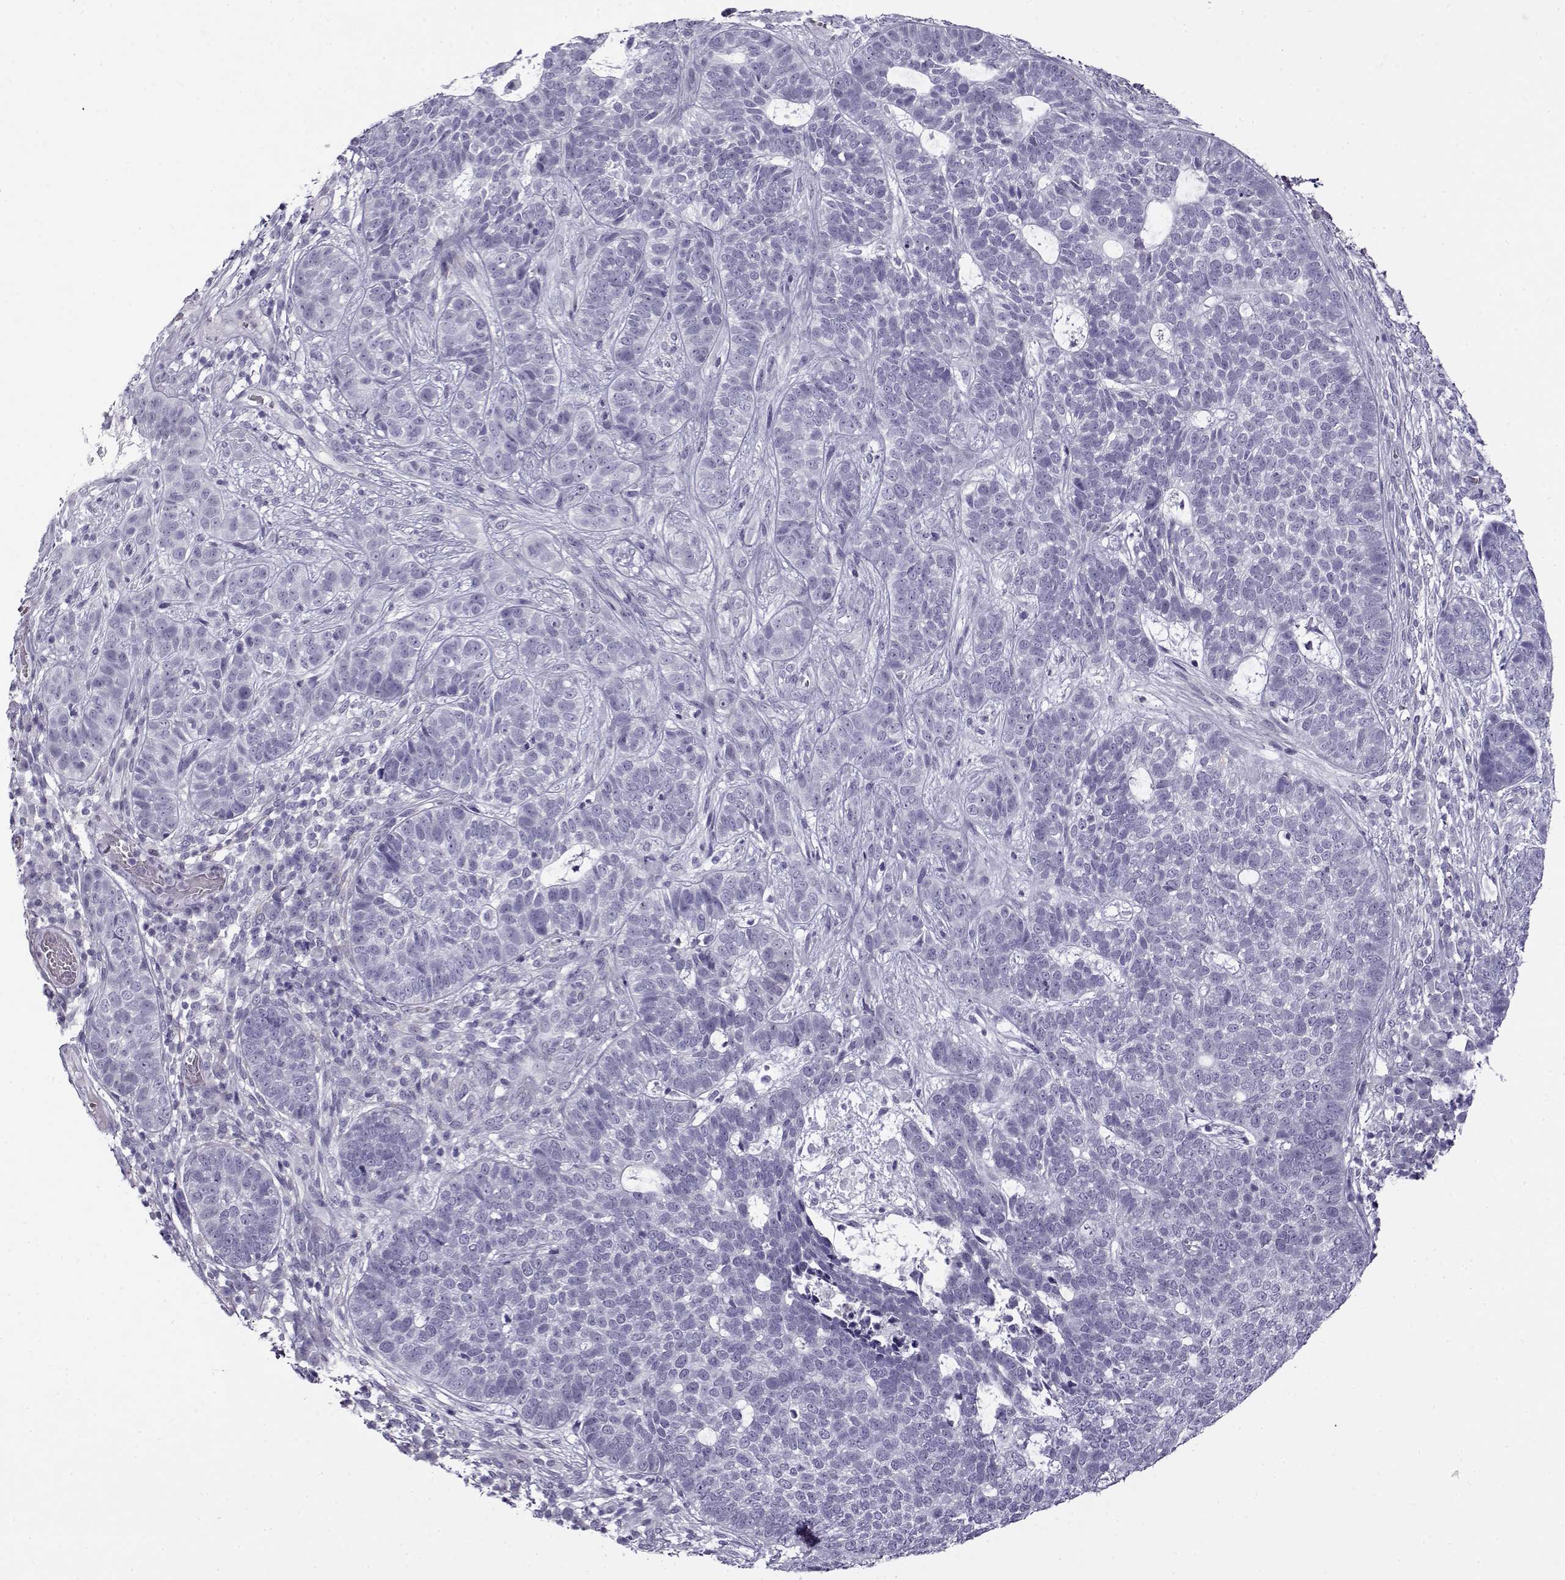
{"staining": {"intensity": "negative", "quantity": "none", "location": "none"}, "tissue": "skin cancer", "cell_type": "Tumor cells", "image_type": "cancer", "snomed": [{"axis": "morphology", "description": "Basal cell carcinoma"}, {"axis": "topography", "description": "Skin"}], "caption": "Protein analysis of skin cancer (basal cell carcinoma) reveals no significant positivity in tumor cells.", "gene": "GTSF1L", "patient": {"sex": "female", "age": 69}}